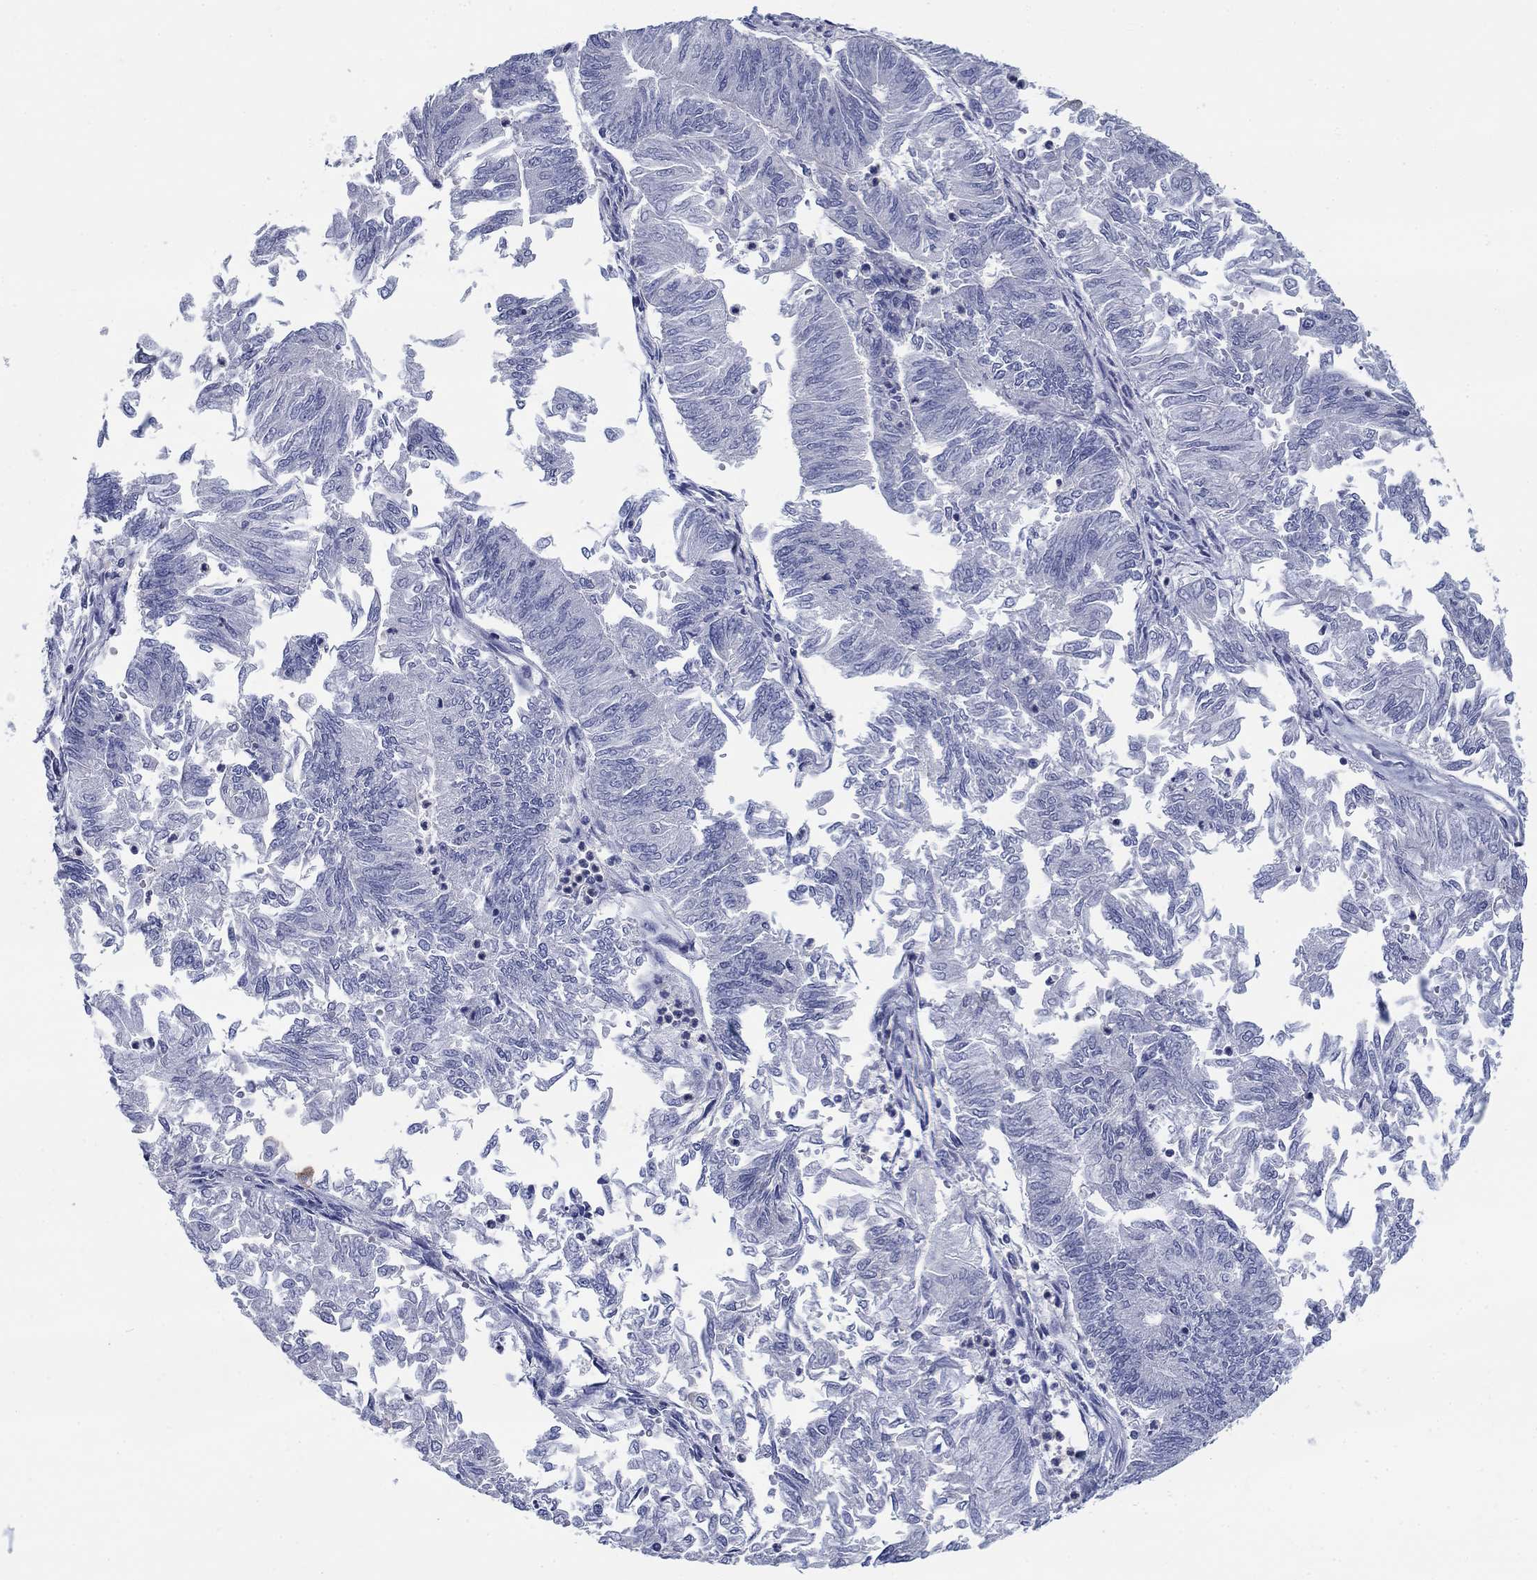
{"staining": {"intensity": "negative", "quantity": "none", "location": "none"}, "tissue": "endometrial cancer", "cell_type": "Tumor cells", "image_type": "cancer", "snomed": [{"axis": "morphology", "description": "Adenocarcinoma, NOS"}, {"axis": "topography", "description": "Endometrium"}], "caption": "Adenocarcinoma (endometrial) was stained to show a protein in brown. There is no significant positivity in tumor cells. (Brightfield microscopy of DAB immunohistochemistry (IHC) at high magnification).", "gene": "FER1L6", "patient": {"sex": "female", "age": 59}}